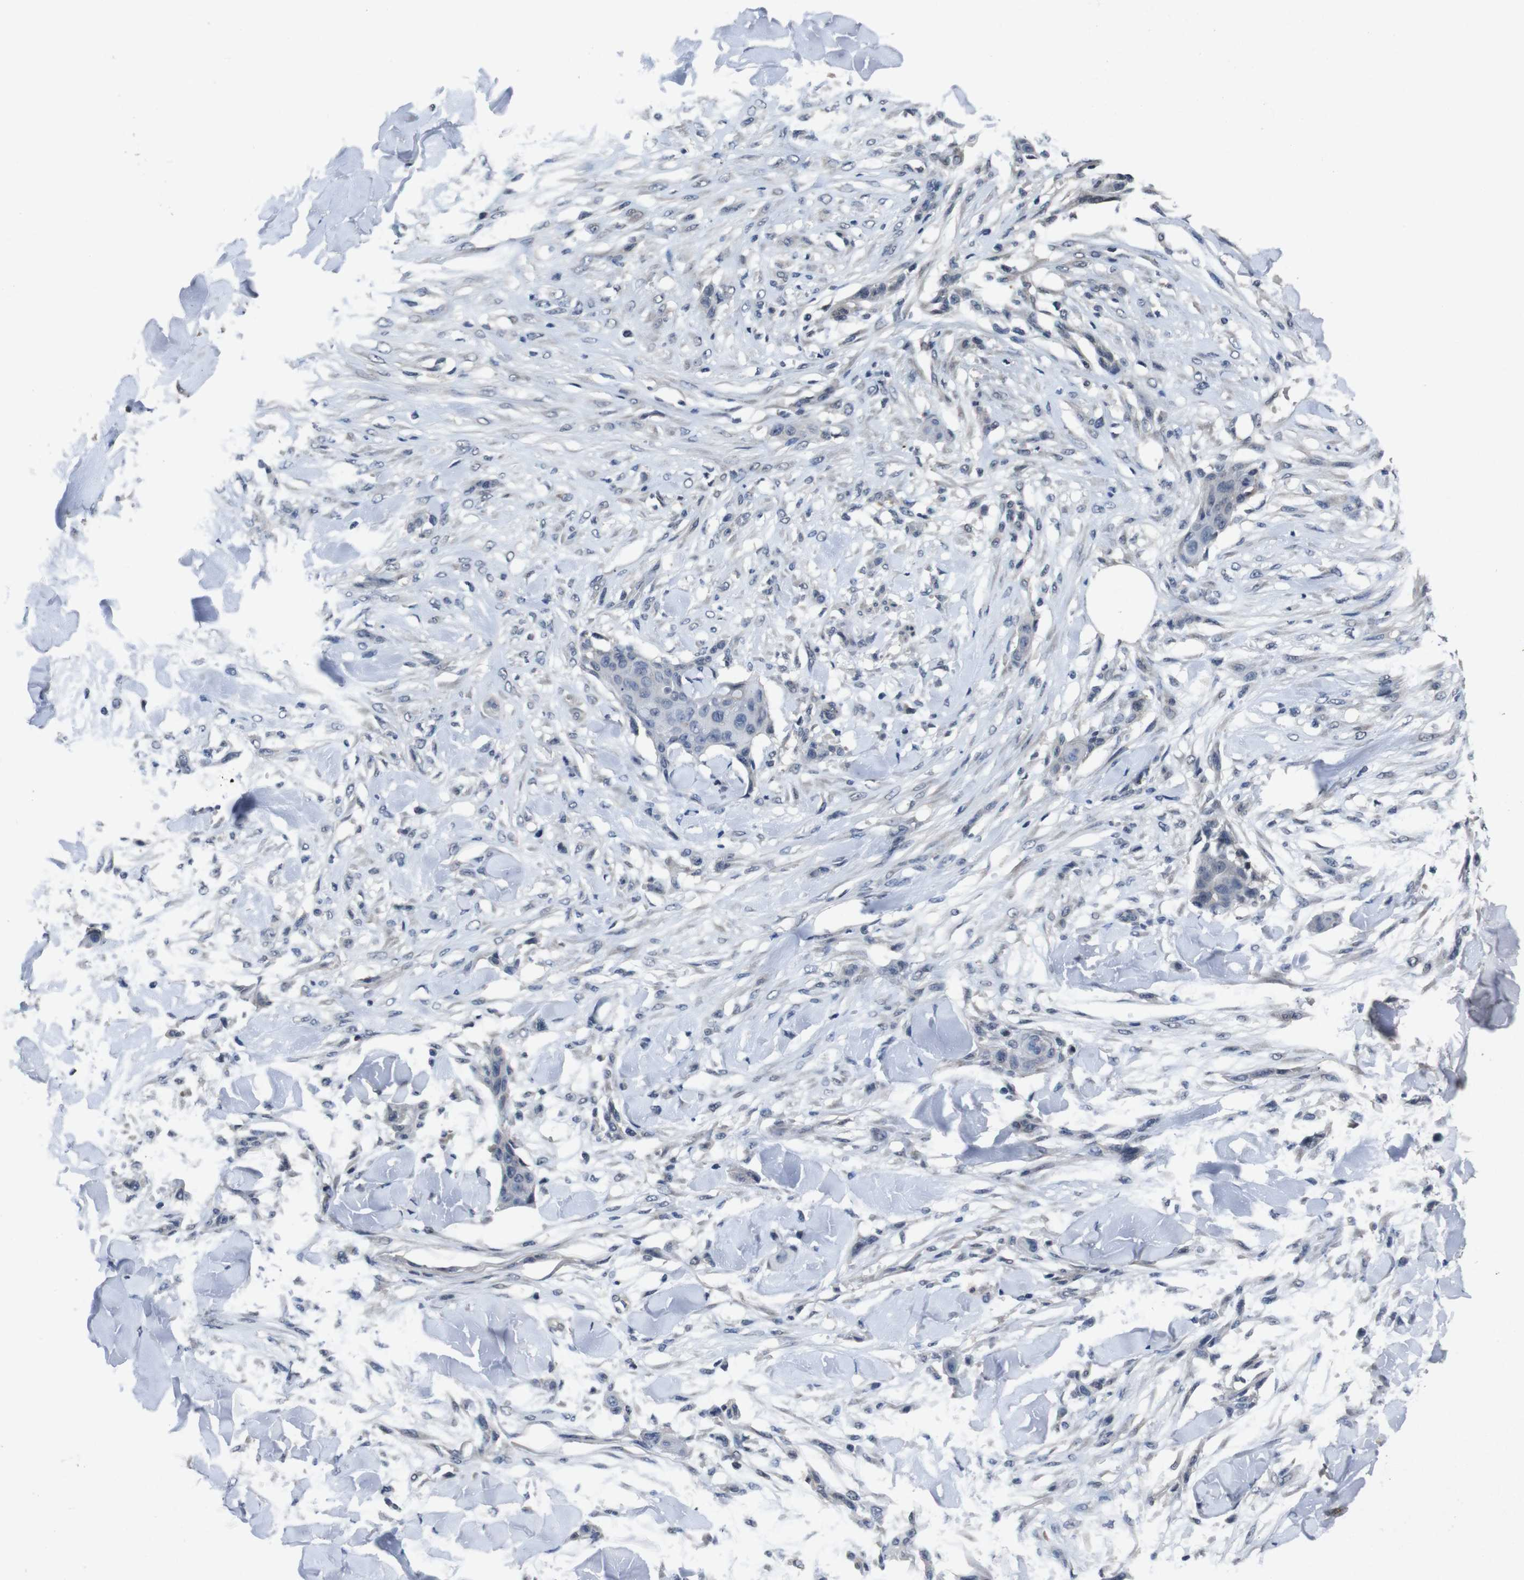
{"staining": {"intensity": "negative", "quantity": "none", "location": "none"}, "tissue": "skin cancer", "cell_type": "Tumor cells", "image_type": "cancer", "snomed": [{"axis": "morphology", "description": "Squamous cell carcinoma, NOS"}, {"axis": "topography", "description": "Skin"}], "caption": "An immunohistochemistry (IHC) photomicrograph of skin cancer is shown. There is no staining in tumor cells of skin cancer.", "gene": "AKT3", "patient": {"sex": "female", "age": 59}}